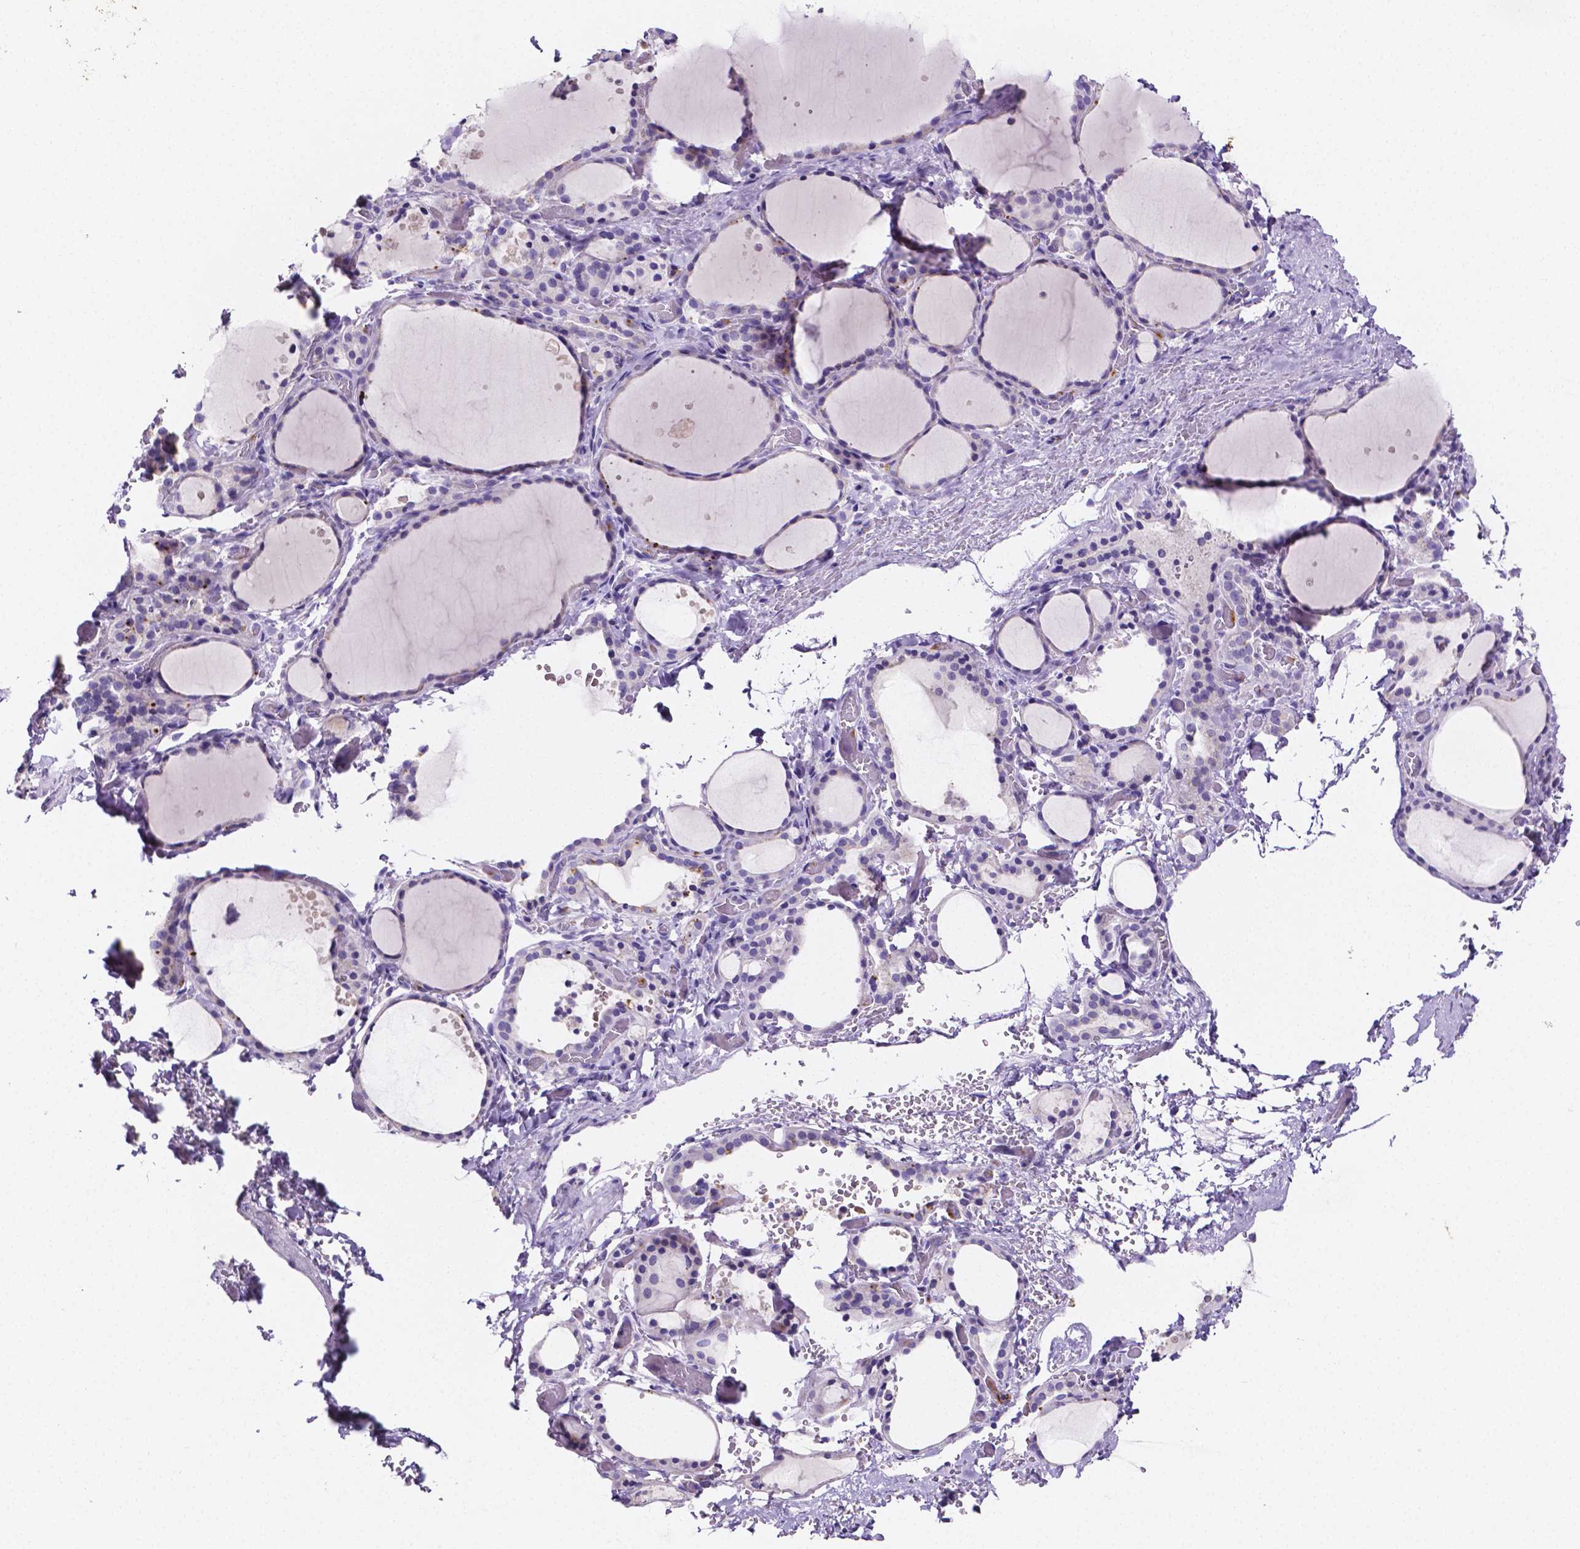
{"staining": {"intensity": "negative", "quantity": "none", "location": "none"}, "tissue": "thyroid gland", "cell_type": "Glandular cells", "image_type": "normal", "snomed": [{"axis": "morphology", "description": "Normal tissue, NOS"}, {"axis": "topography", "description": "Thyroid gland"}], "caption": "Immunohistochemistry (IHC) micrograph of benign thyroid gland stained for a protein (brown), which displays no staining in glandular cells. (DAB (3,3'-diaminobenzidine) immunohistochemistry (IHC), high magnification).", "gene": "NRGN", "patient": {"sex": "female", "age": 36}}